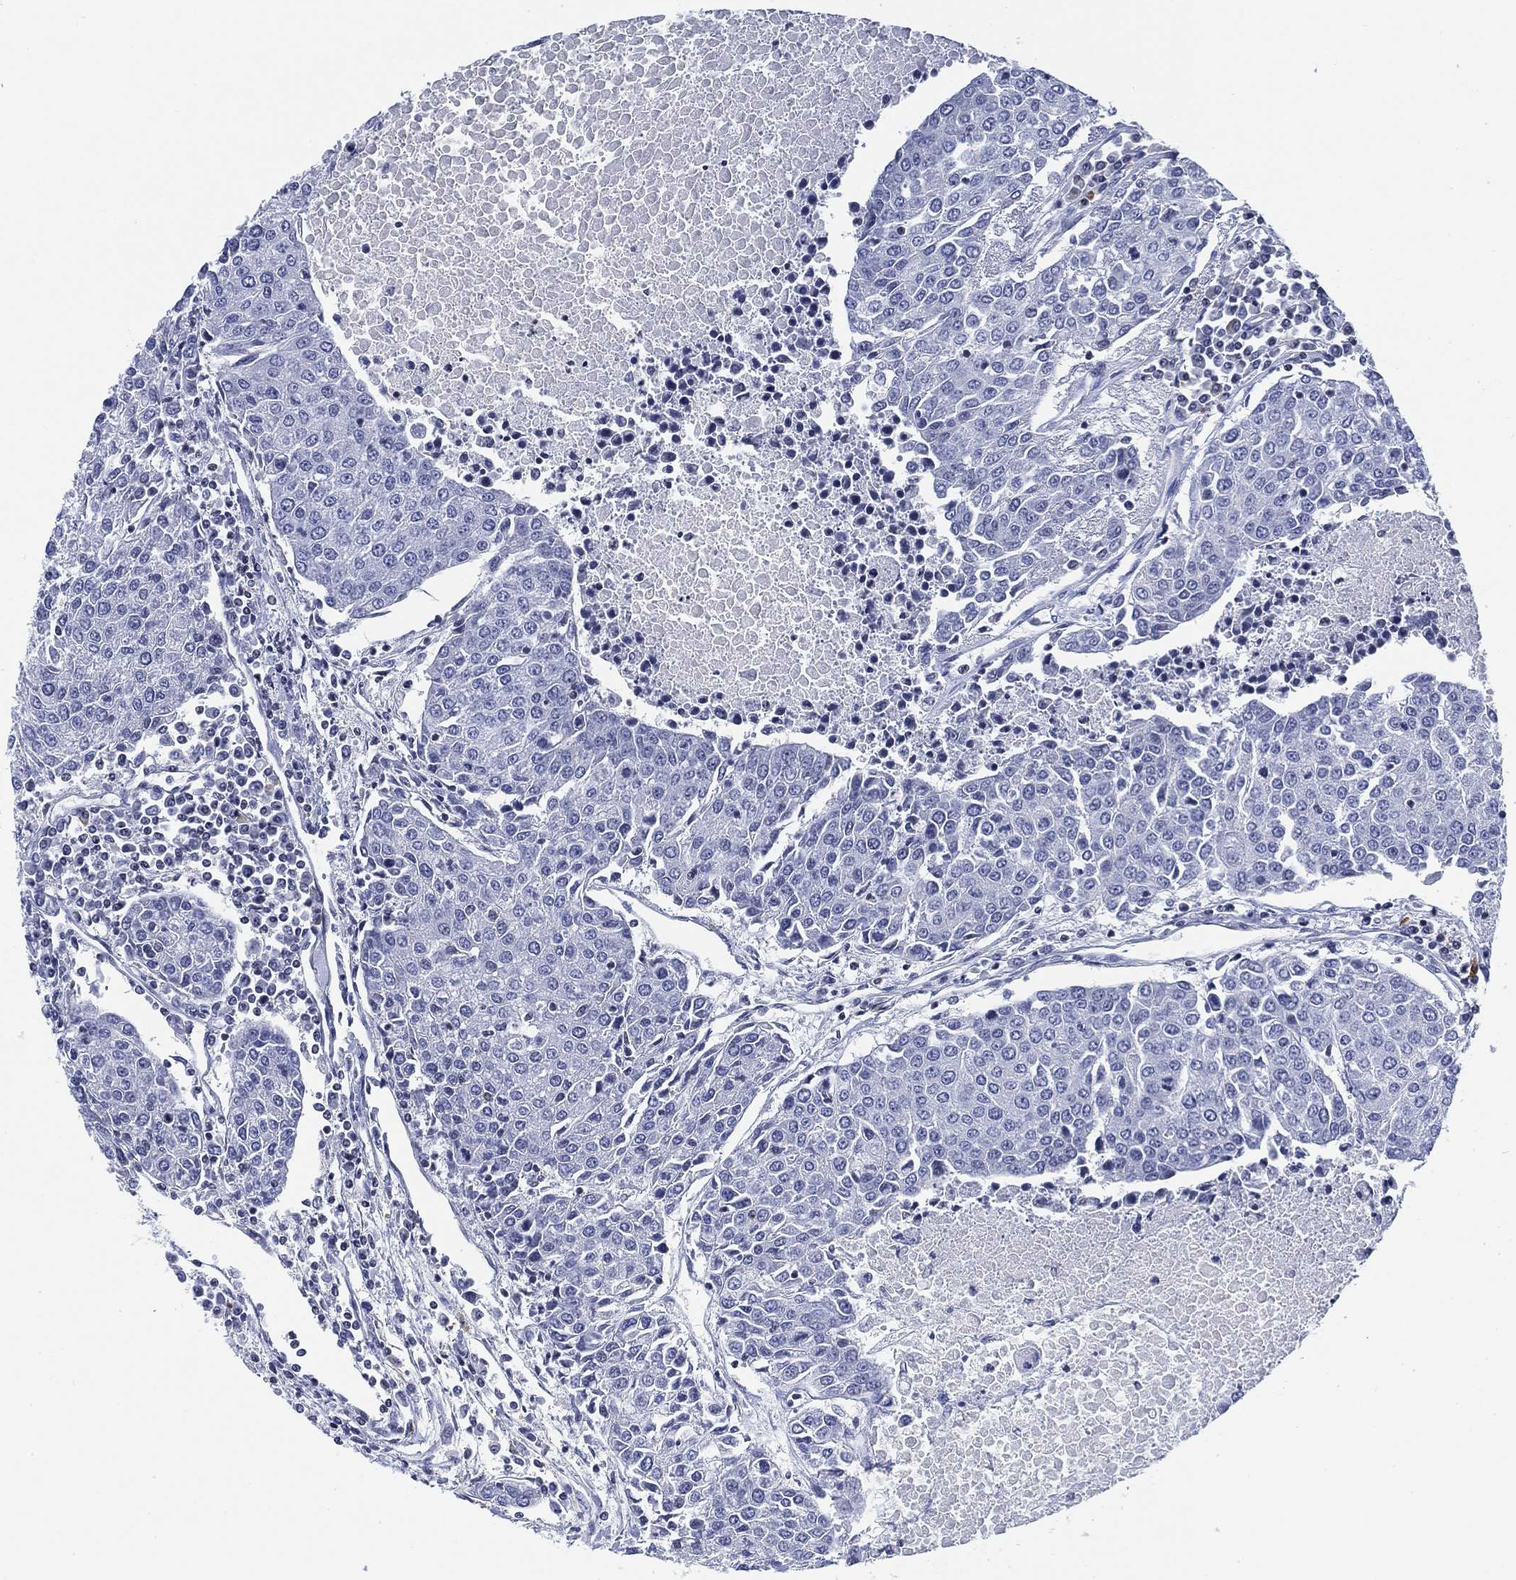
{"staining": {"intensity": "negative", "quantity": "none", "location": "none"}, "tissue": "urothelial cancer", "cell_type": "Tumor cells", "image_type": "cancer", "snomed": [{"axis": "morphology", "description": "Urothelial carcinoma, High grade"}, {"axis": "topography", "description": "Urinary bladder"}], "caption": "Tumor cells show no significant positivity in urothelial cancer.", "gene": "FYB1", "patient": {"sex": "female", "age": 85}}